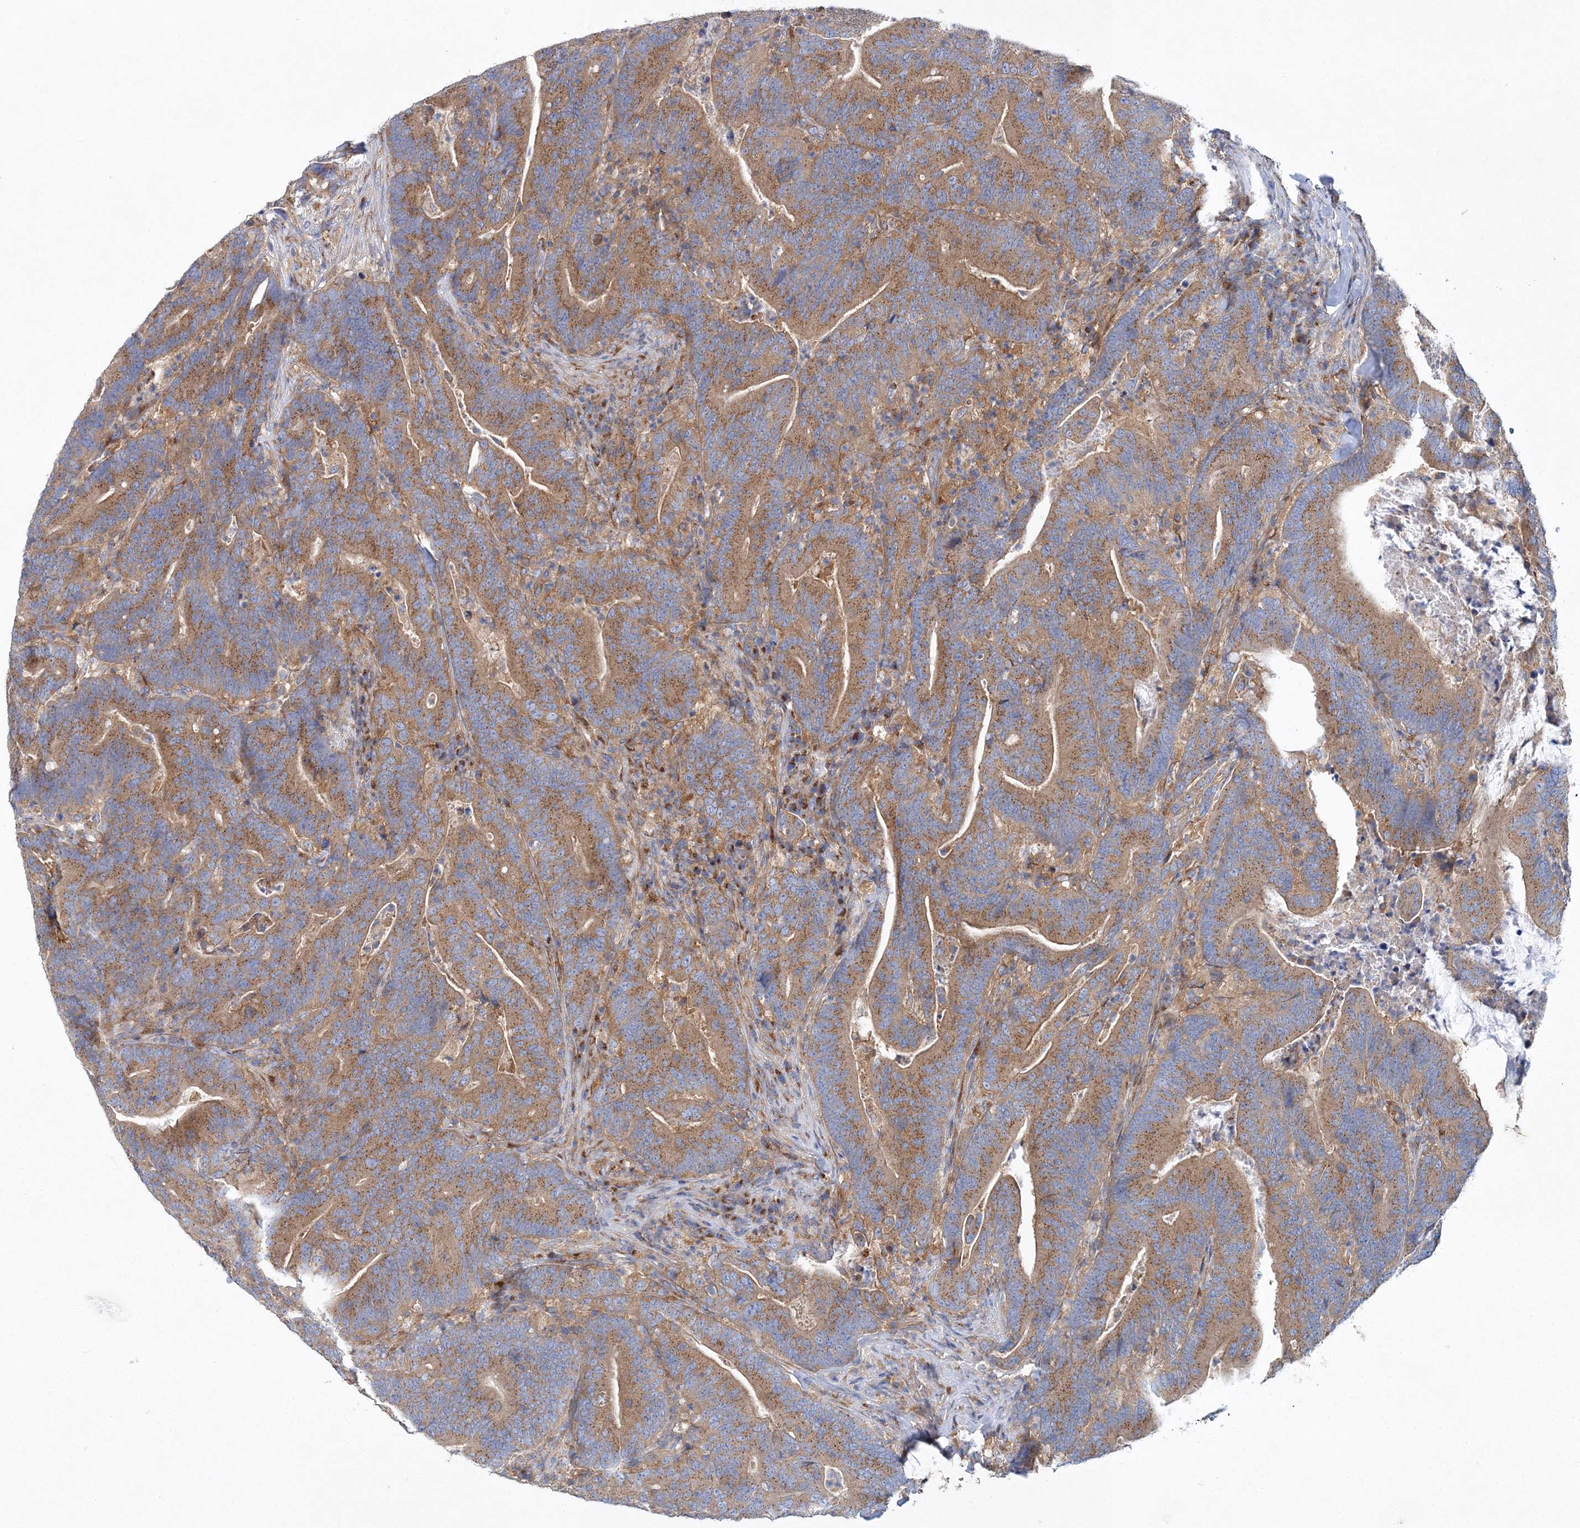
{"staining": {"intensity": "moderate", "quantity": ">75%", "location": "cytoplasmic/membranous"}, "tissue": "colorectal cancer", "cell_type": "Tumor cells", "image_type": "cancer", "snomed": [{"axis": "morphology", "description": "Adenocarcinoma, NOS"}, {"axis": "topography", "description": "Colon"}], "caption": "Colorectal cancer stained with a brown dye shows moderate cytoplasmic/membranous positive expression in approximately >75% of tumor cells.", "gene": "SEC23IP", "patient": {"sex": "female", "age": 67}}